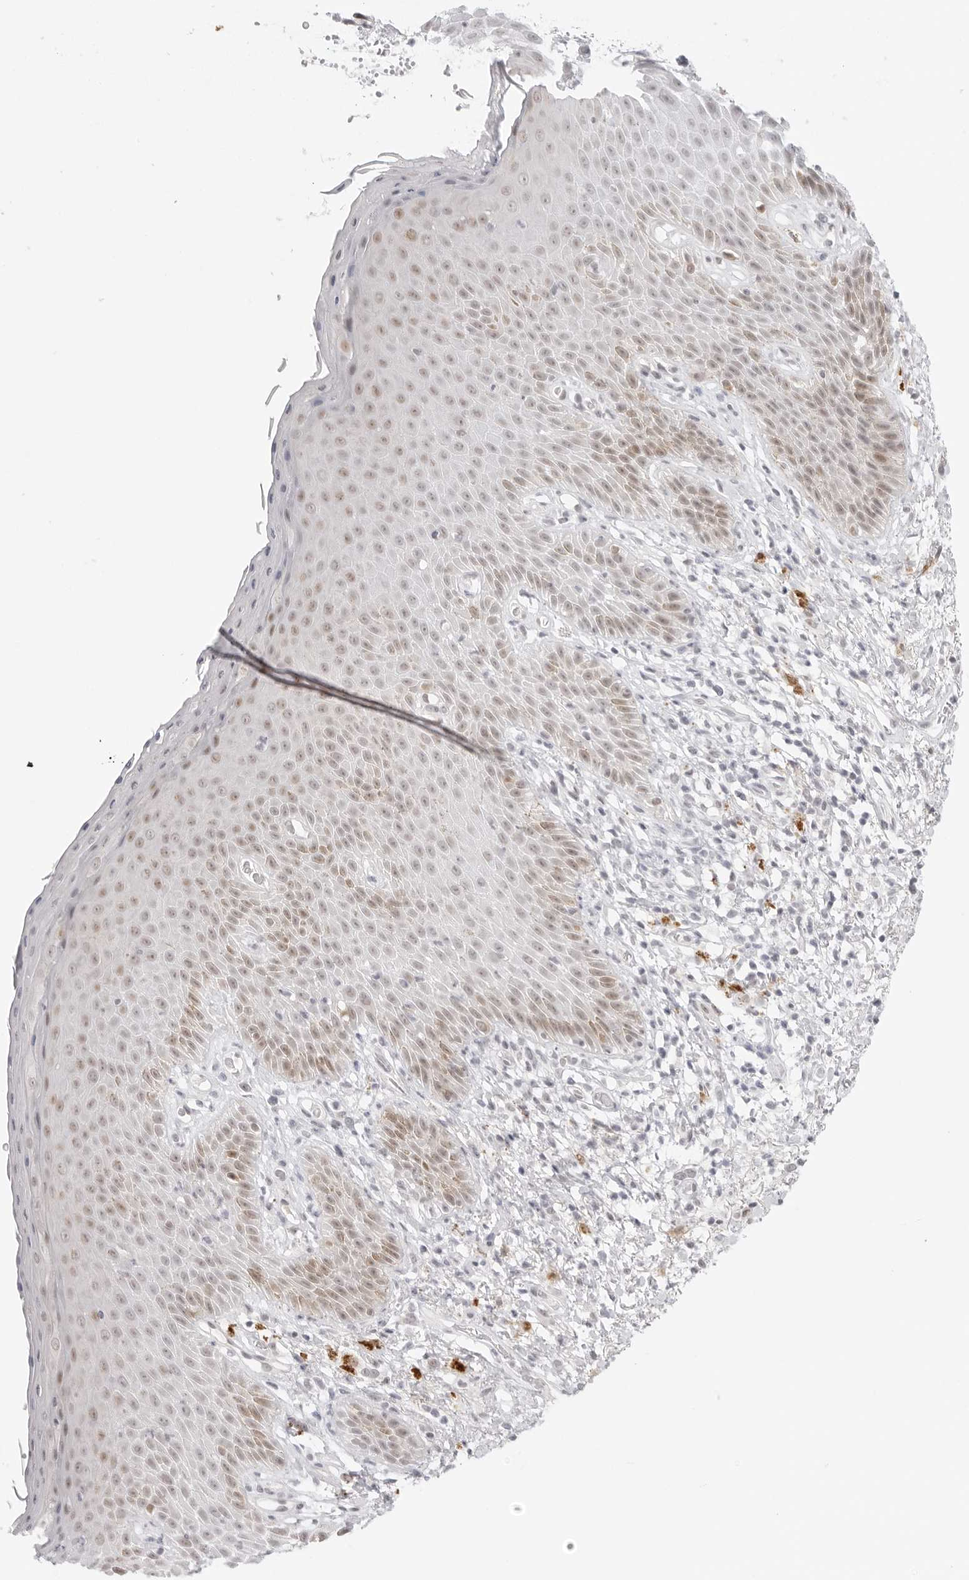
{"staining": {"intensity": "moderate", "quantity": "<25%", "location": "cytoplasmic/membranous"}, "tissue": "skin", "cell_type": "Epidermal cells", "image_type": "normal", "snomed": [{"axis": "morphology", "description": "Normal tissue, NOS"}, {"axis": "topography", "description": "Anal"}], "caption": "Immunohistochemistry (DAB) staining of unremarkable human skin shows moderate cytoplasmic/membranous protein expression in about <25% of epidermal cells. The staining was performed using DAB to visualize the protein expression in brown, while the nuclei were stained in blue with hematoxylin (Magnification: 20x).", "gene": "MED18", "patient": {"sex": "male", "age": 74}}